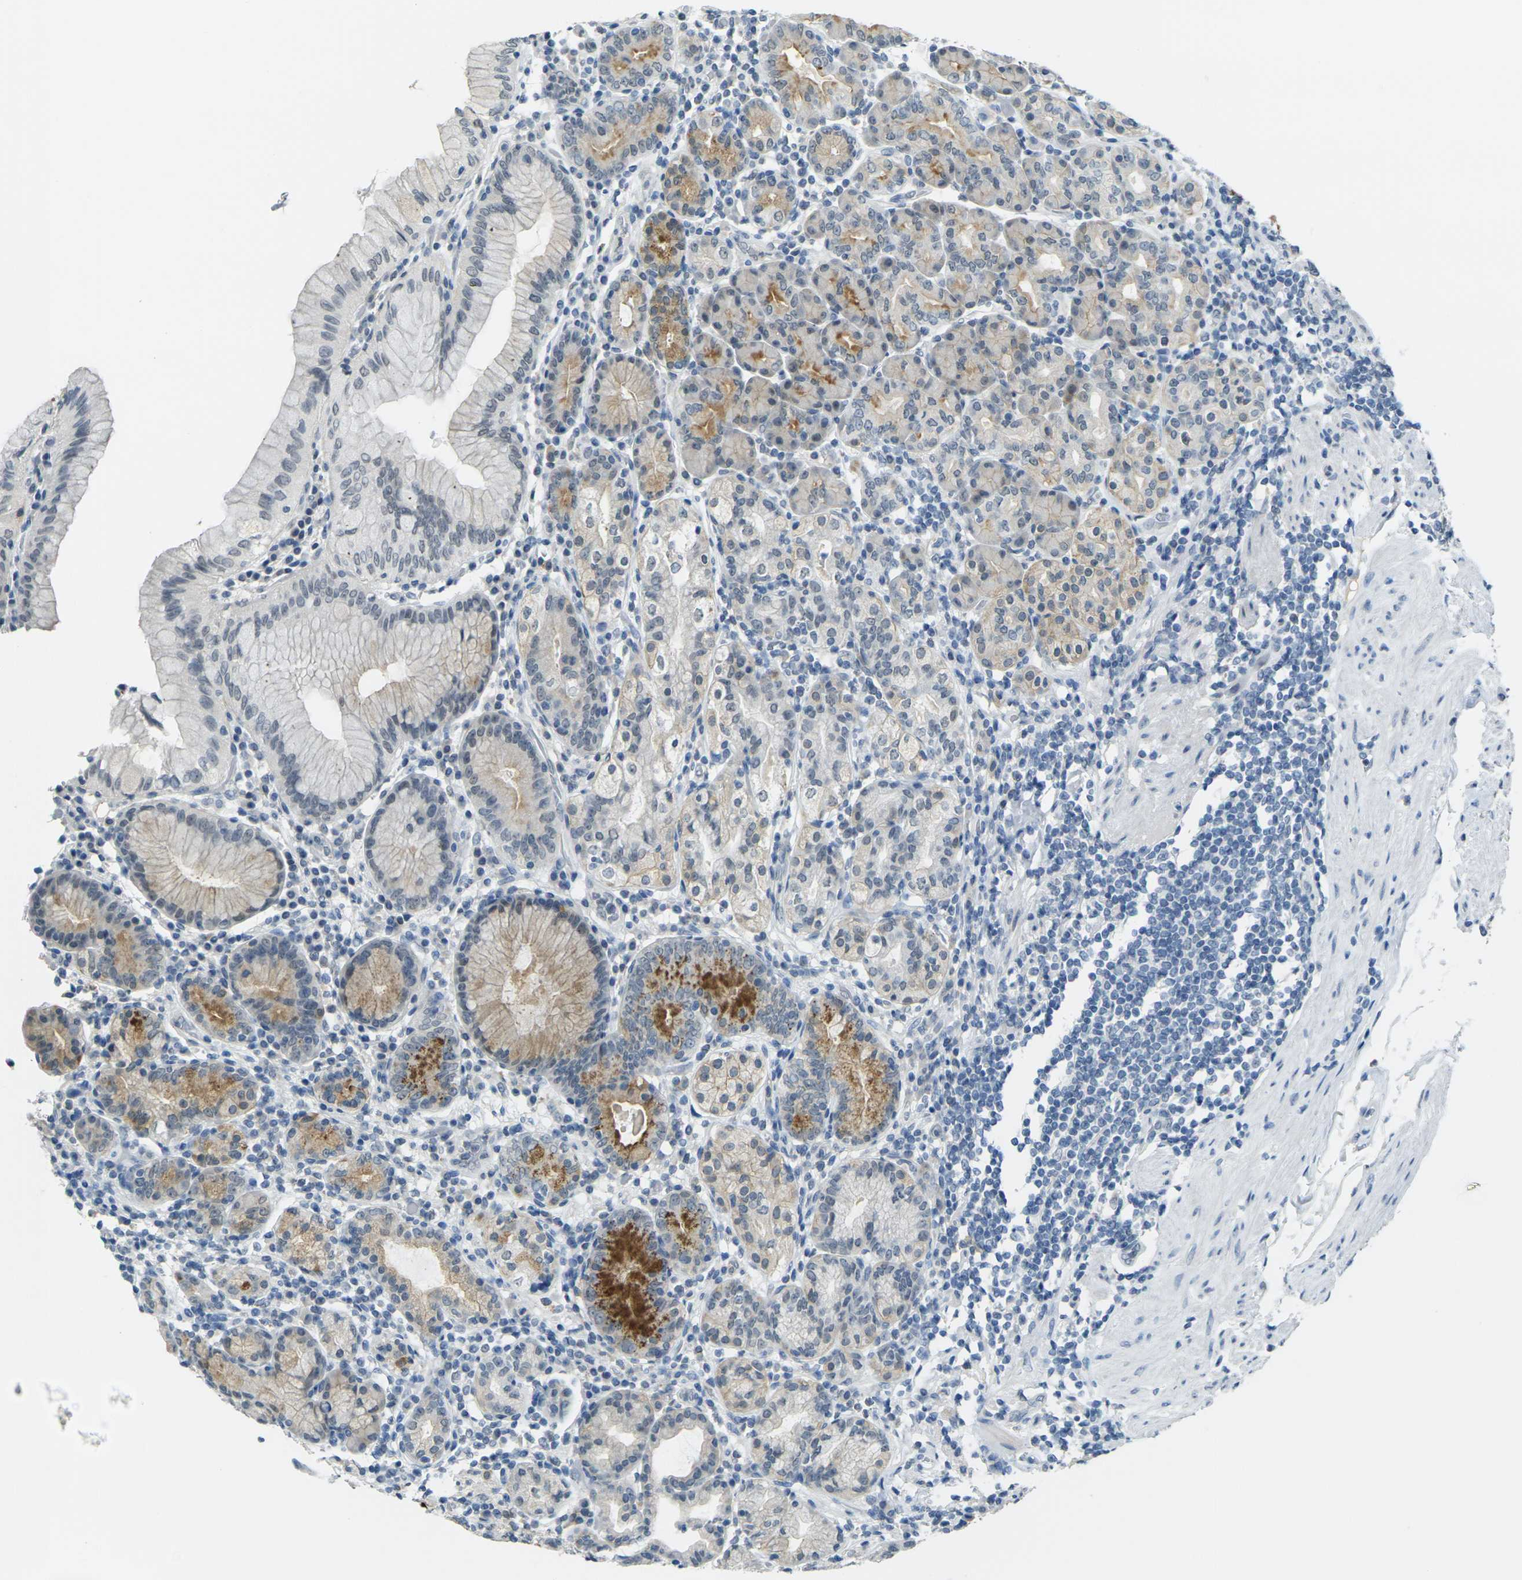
{"staining": {"intensity": "moderate", "quantity": "<25%", "location": "cytoplasmic/membranous"}, "tissue": "stomach", "cell_type": "Glandular cells", "image_type": "normal", "snomed": [{"axis": "morphology", "description": "Normal tissue, NOS"}, {"axis": "topography", "description": "Stomach, lower"}], "caption": "Moderate cytoplasmic/membranous protein expression is present in approximately <25% of glandular cells in stomach.", "gene": "SPTBN2", "patient": {"sex": "female", "age": 76}}